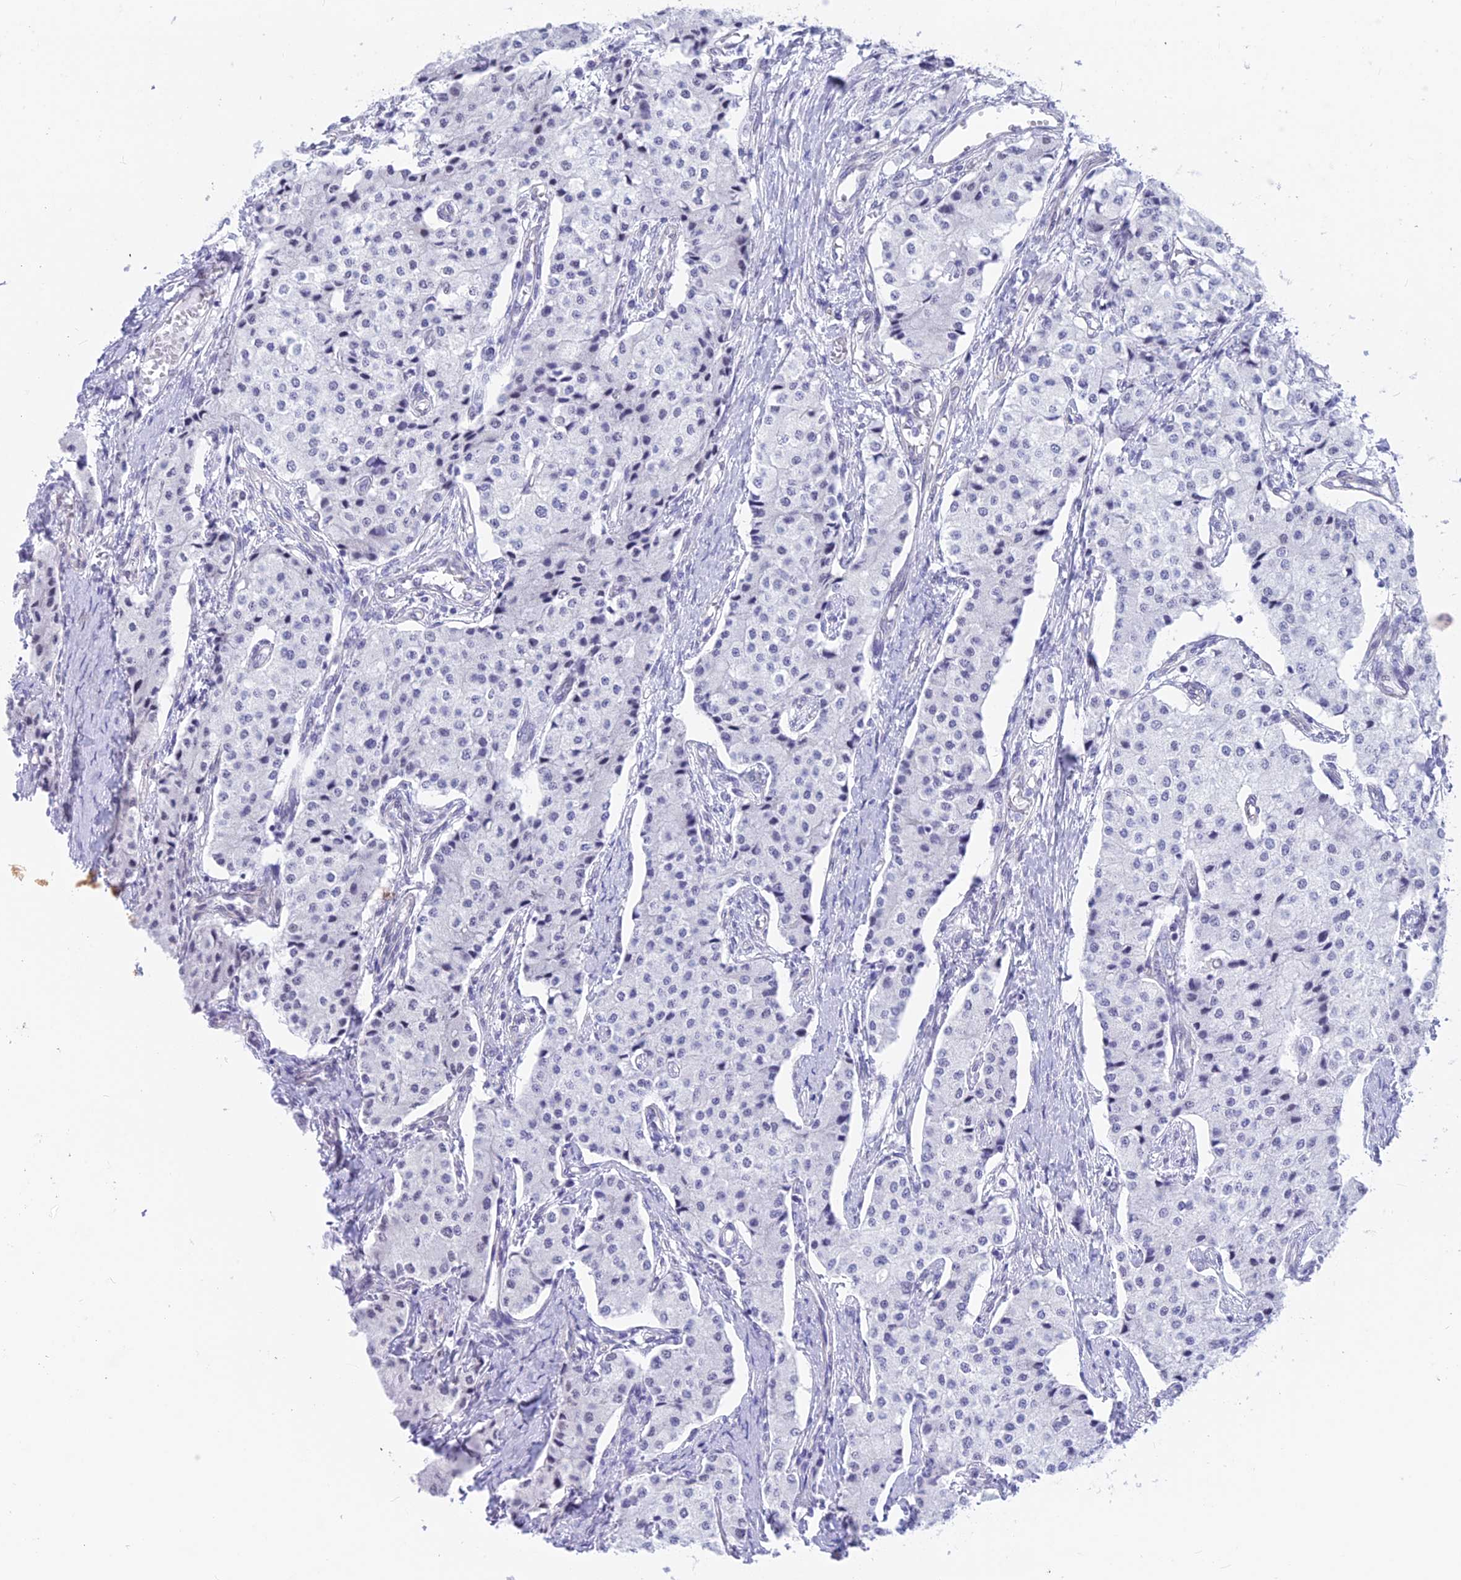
{"staining": {"intensity": "negative", "quantity": "none", "location": "none"}, "tissue": "carcinoid", "cell_type": "Tumor cells", "image_type": "cancer", "snomed": [{"axis": "morphology", "description": "Carcinoid, malignant, NOS"}, {"axis": "topography", "description": "Colon"}], "caption": "Immunohistochemistry micrograph of neoplastic tissue: carcinoid stained with DAB (3,3'-diaminobenzidine) exhibits no significant protein expression in tumor cells.", "gene": "SRSF5", "patient": {"sex": "female", "age": 52}}